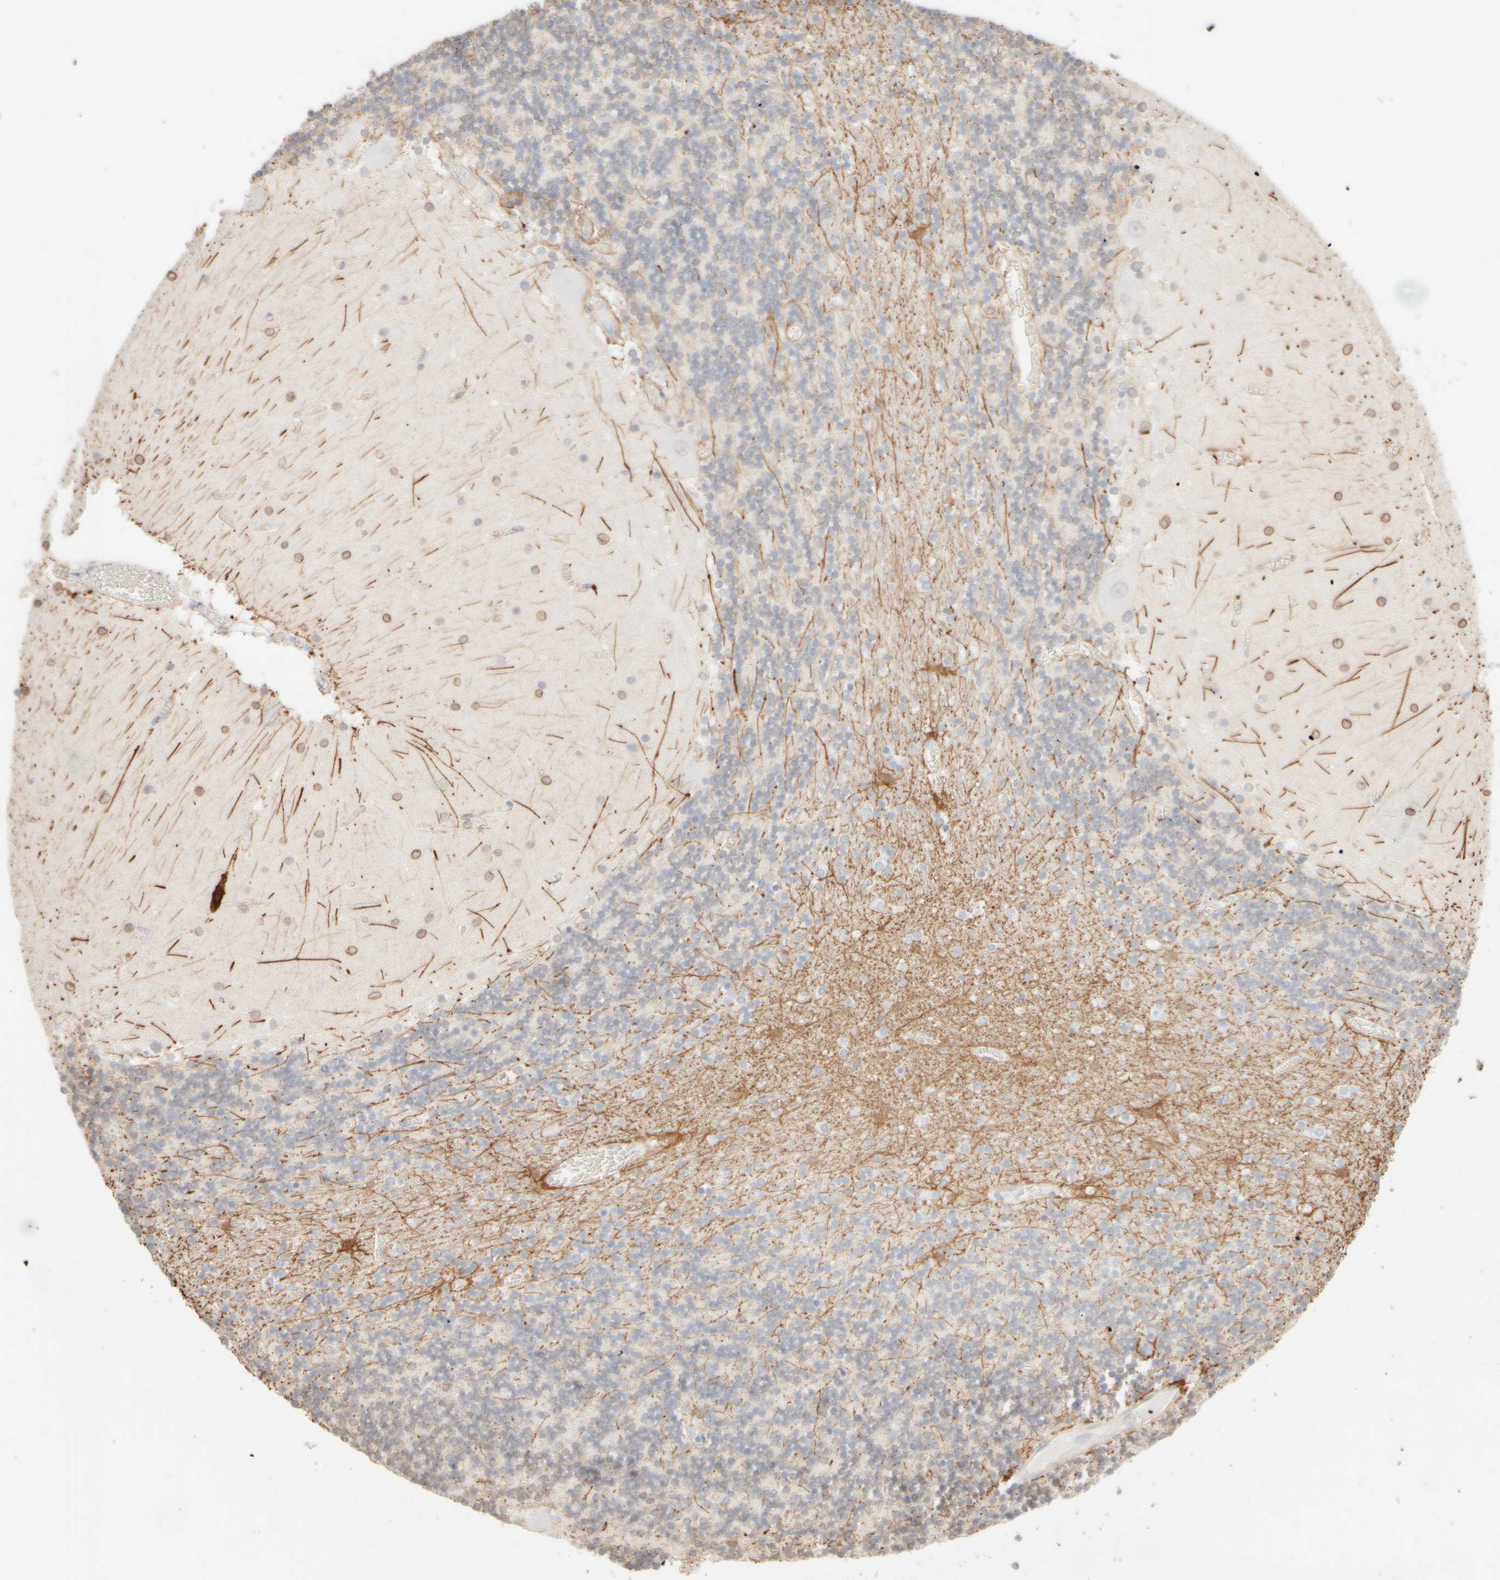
{"staining": {"intensity": "negative", "quantity": "none", "location": "none"}, "tissue": "cerebellum", "cell_type": "Cells in granular layer", "image_type": "normal", "snomed": [{"axis": "morphology", "description": "Normal tissue, NOS"}, {"axis": "topography", "description": "Cerebellum"}], "caption": "Immunohistochemistry histopathology image of unremarkable human cerebellum stained for a protein (brown), which demonstrates no expression in cells in granular layer. The staining was performed using DAB (3,3'-diaminobenzidine) to visualize the protein expression in brown, while the nuclei were stained in blue with hematoxylin (Magnification: 20x).", "gene": "KRT15", "patient": {"sex": "female", "age": 28}}